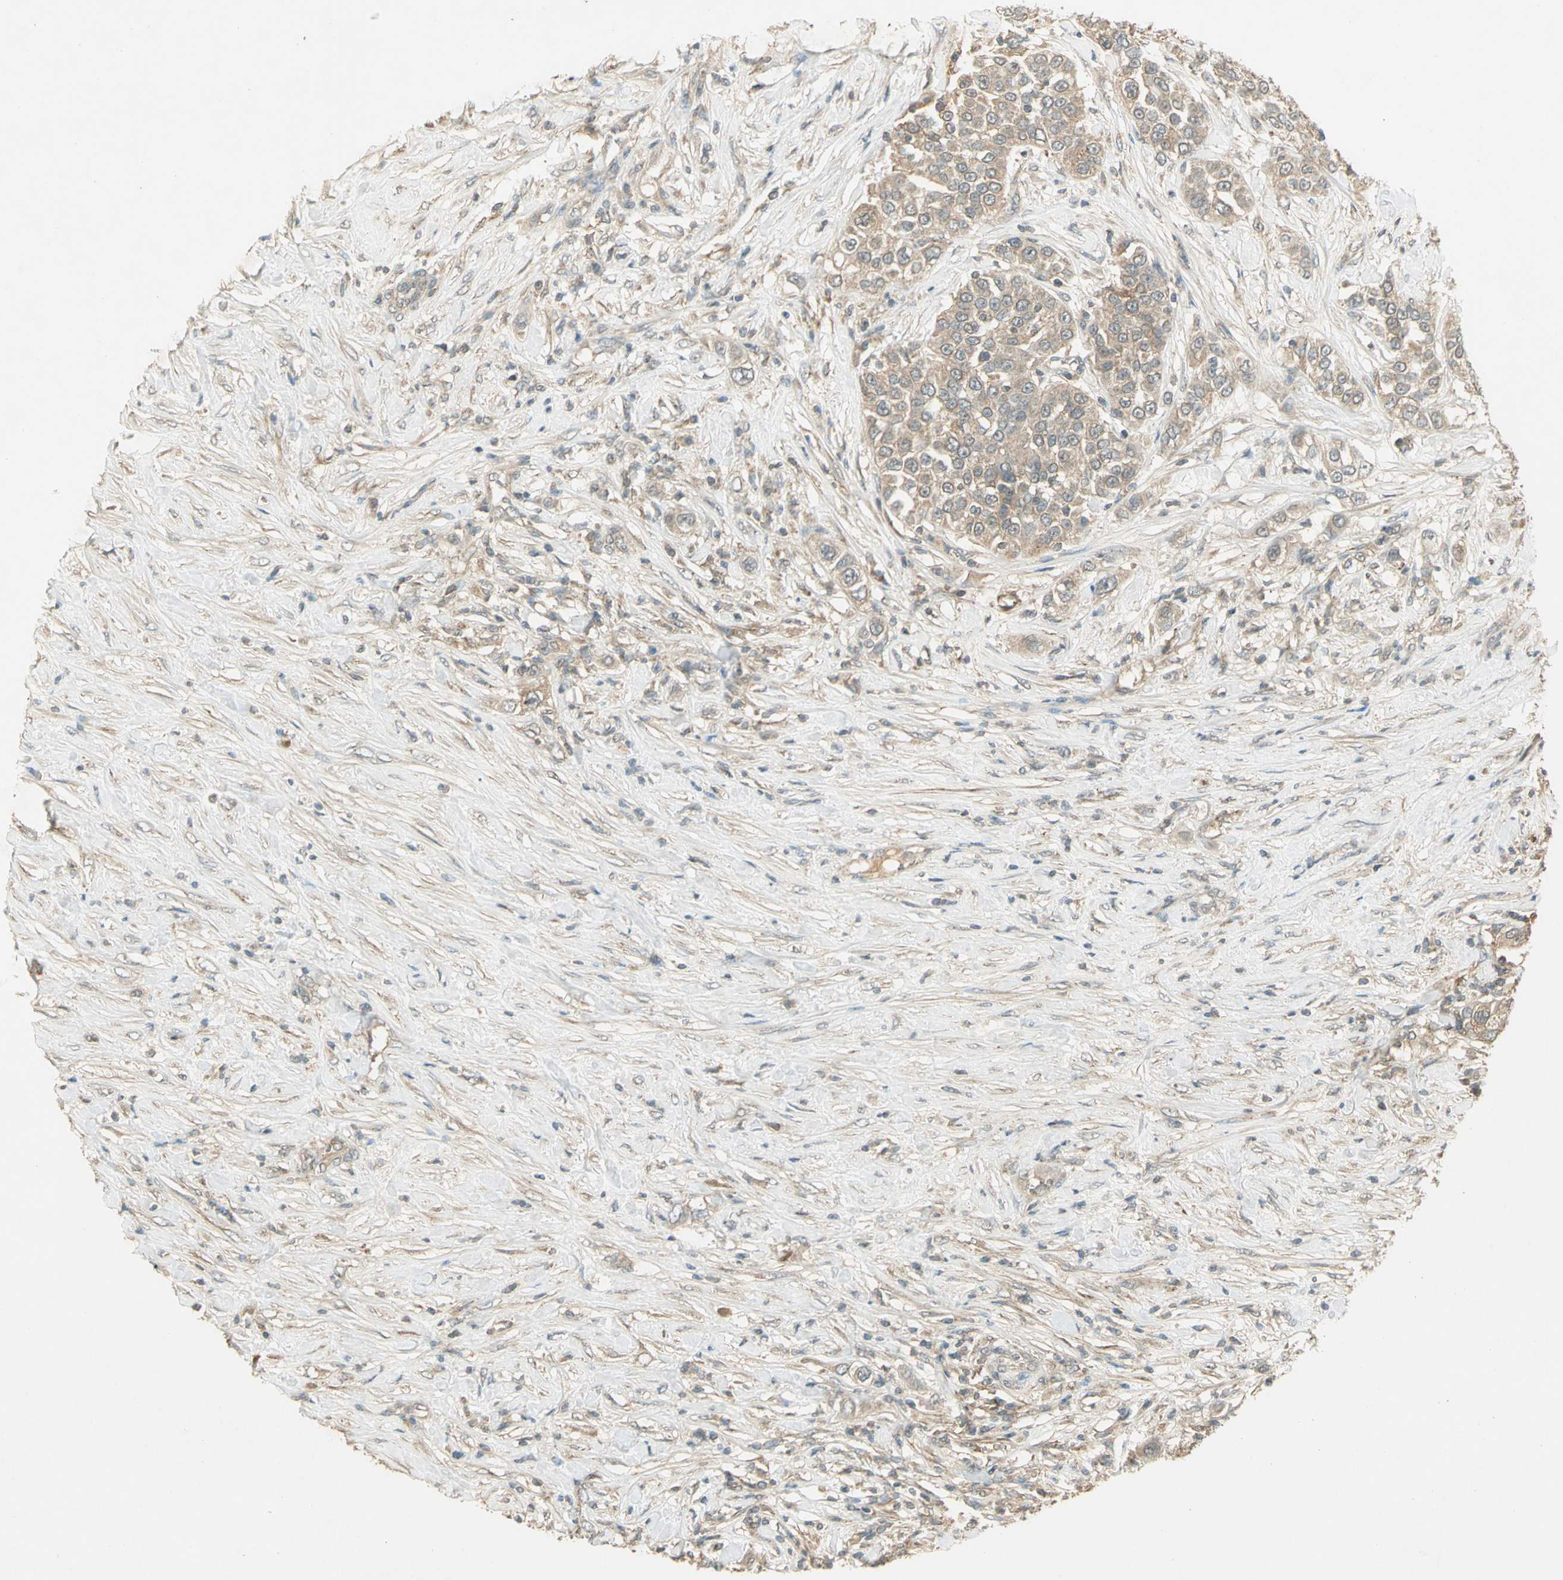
{"staining": {"intensity": "weak", "quantity": ">75%", "location": "cytoplasmic/membranous"}, "tissue": "urothelial cancer", "cell_type": "Tumor cells", "image_type": "cancer", "snomed": [{"axis": "morphology", "description": "Urothelial carcinoma, High grade"}, {"axis": "topography", "description": "Urinary bladder"}], "caption": "Immunohistochemical staining of human urothelial cancer displays low levels of weak cytoplasmic/membranous expression in approximately >75% of tumor cells. Nuclei are stained in blue.", "gene": "KEAP1", "patient": {"sex": "female", "age": 80}}